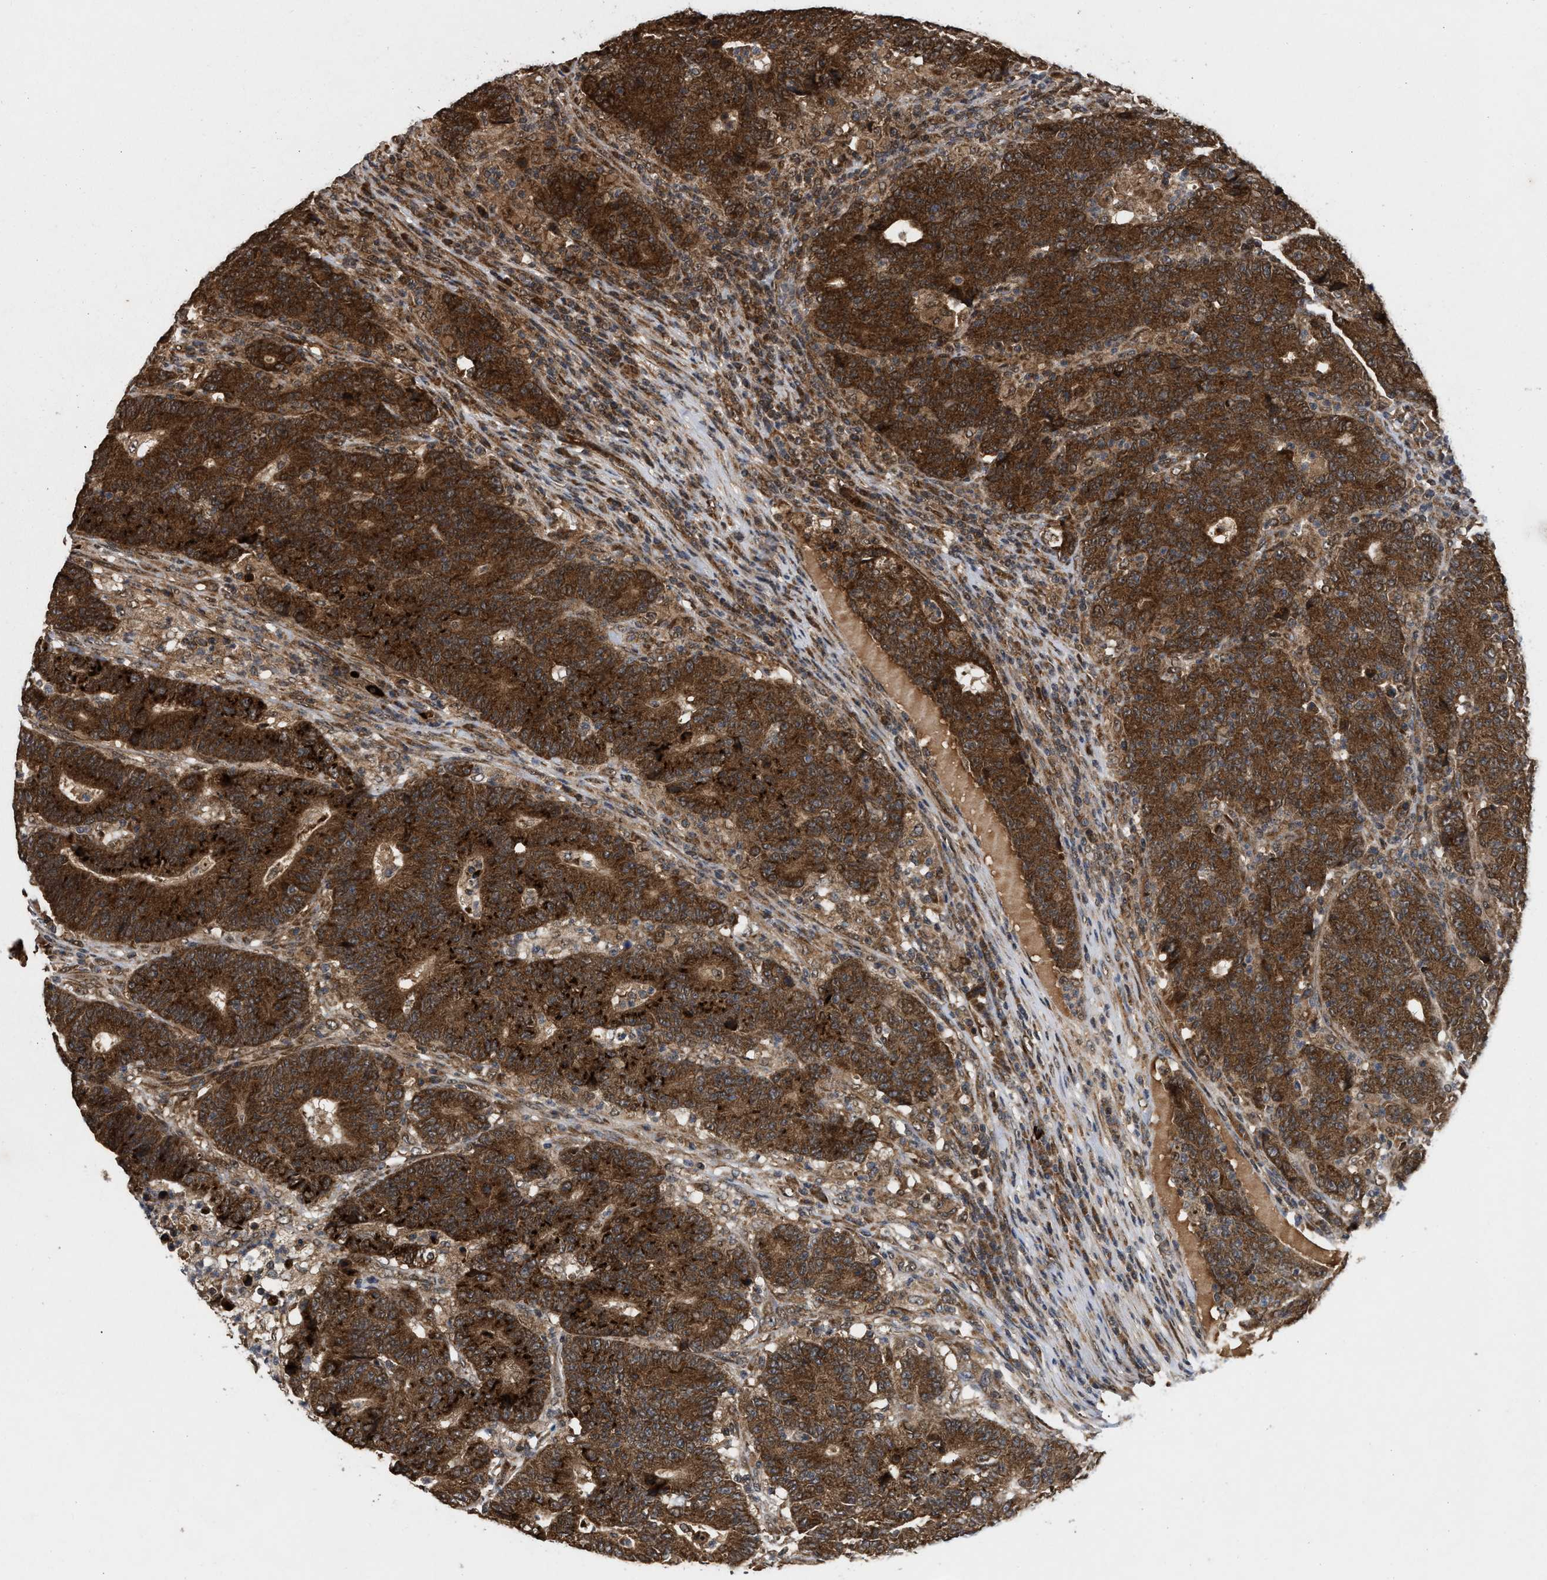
{"staining": {"intensity": "strong", "quantity": ">75%", "location": "cytoplasmic/membranous"}, "tissue": "colorectal cancer", "cell_type": "Tumor cells", "image_type": "cancer", "snomed": [{"axis": "morphology", "description": "Normal tissue, NOS"}, {"axis": "morphology", "description": "Adenocarcinoma, NOS"}, {"axis": "topography", "description": "Colon"}], "caption": "This micrograph reveals colorectal adenocarcinoma stained with immunohistochemistry (IHC) to label a protein in brown. The cytoplasmic/membranous of tumor cells show strong positivity for the protein. Nuclei are counter-stained blue.", "gene": "CFLAR", "patient": {"sex": "female", "age": 75}}